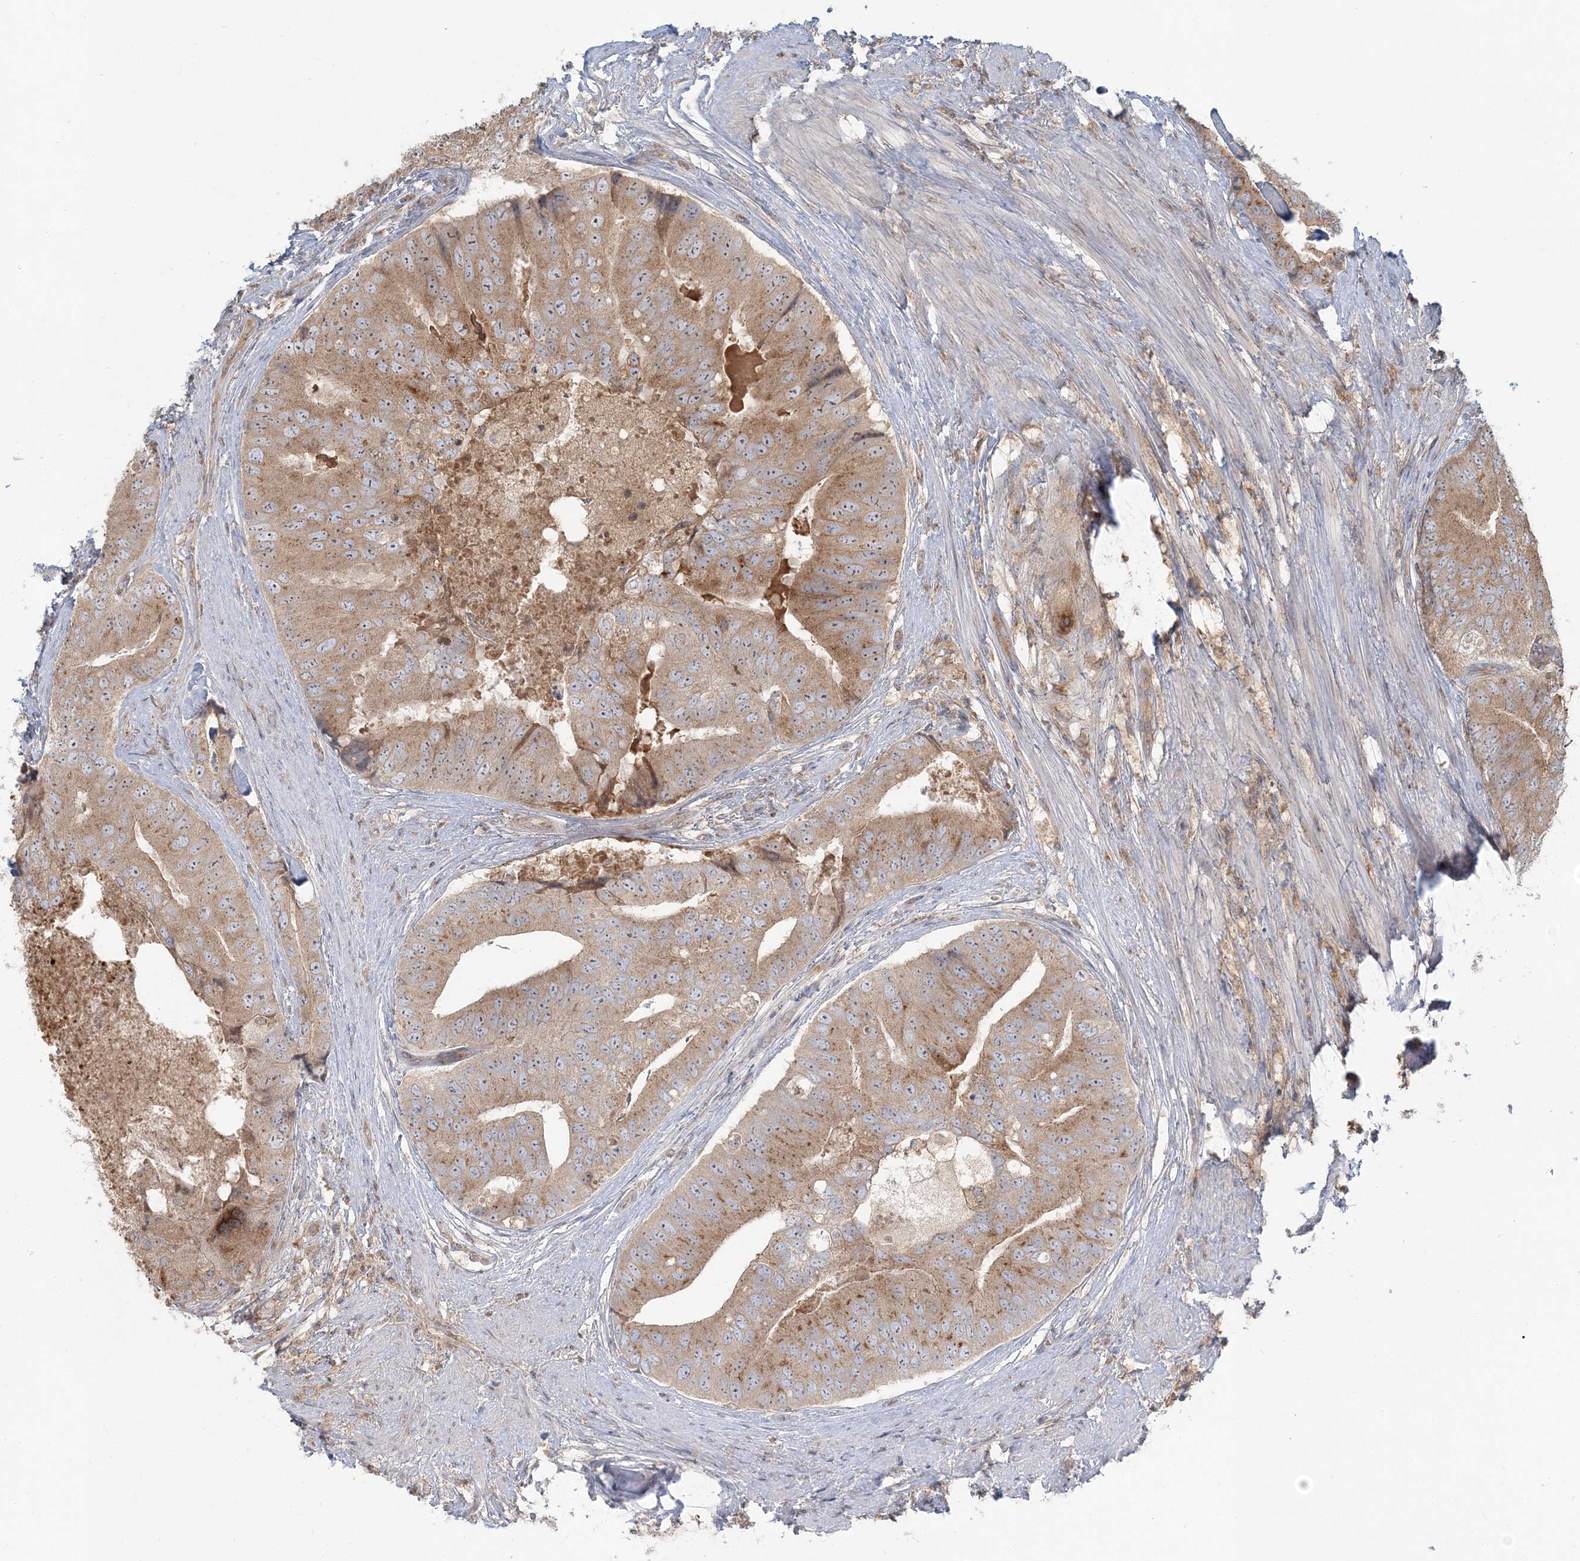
{"staining": {"intensity": "moderate", "quantity": ">75%", "location": "cytoplasmic/membranous"}, "tissue": "prostate cancer", "cell_type": "Tumor cells", "image_type": "cancer", "snomed": [{"axis": "morphology", "description": "Adenocarcinoma, High grade"}, {"axis": "topography", "description": "Prostate"}], "caption": "Prostate cancer stained with immunohistochemistry displays moderate cytoplasmic/membranous staining in about >75% of tumor cells.", "gene": "AP1AR", "patient": {"sex": "male", "age": 70}}